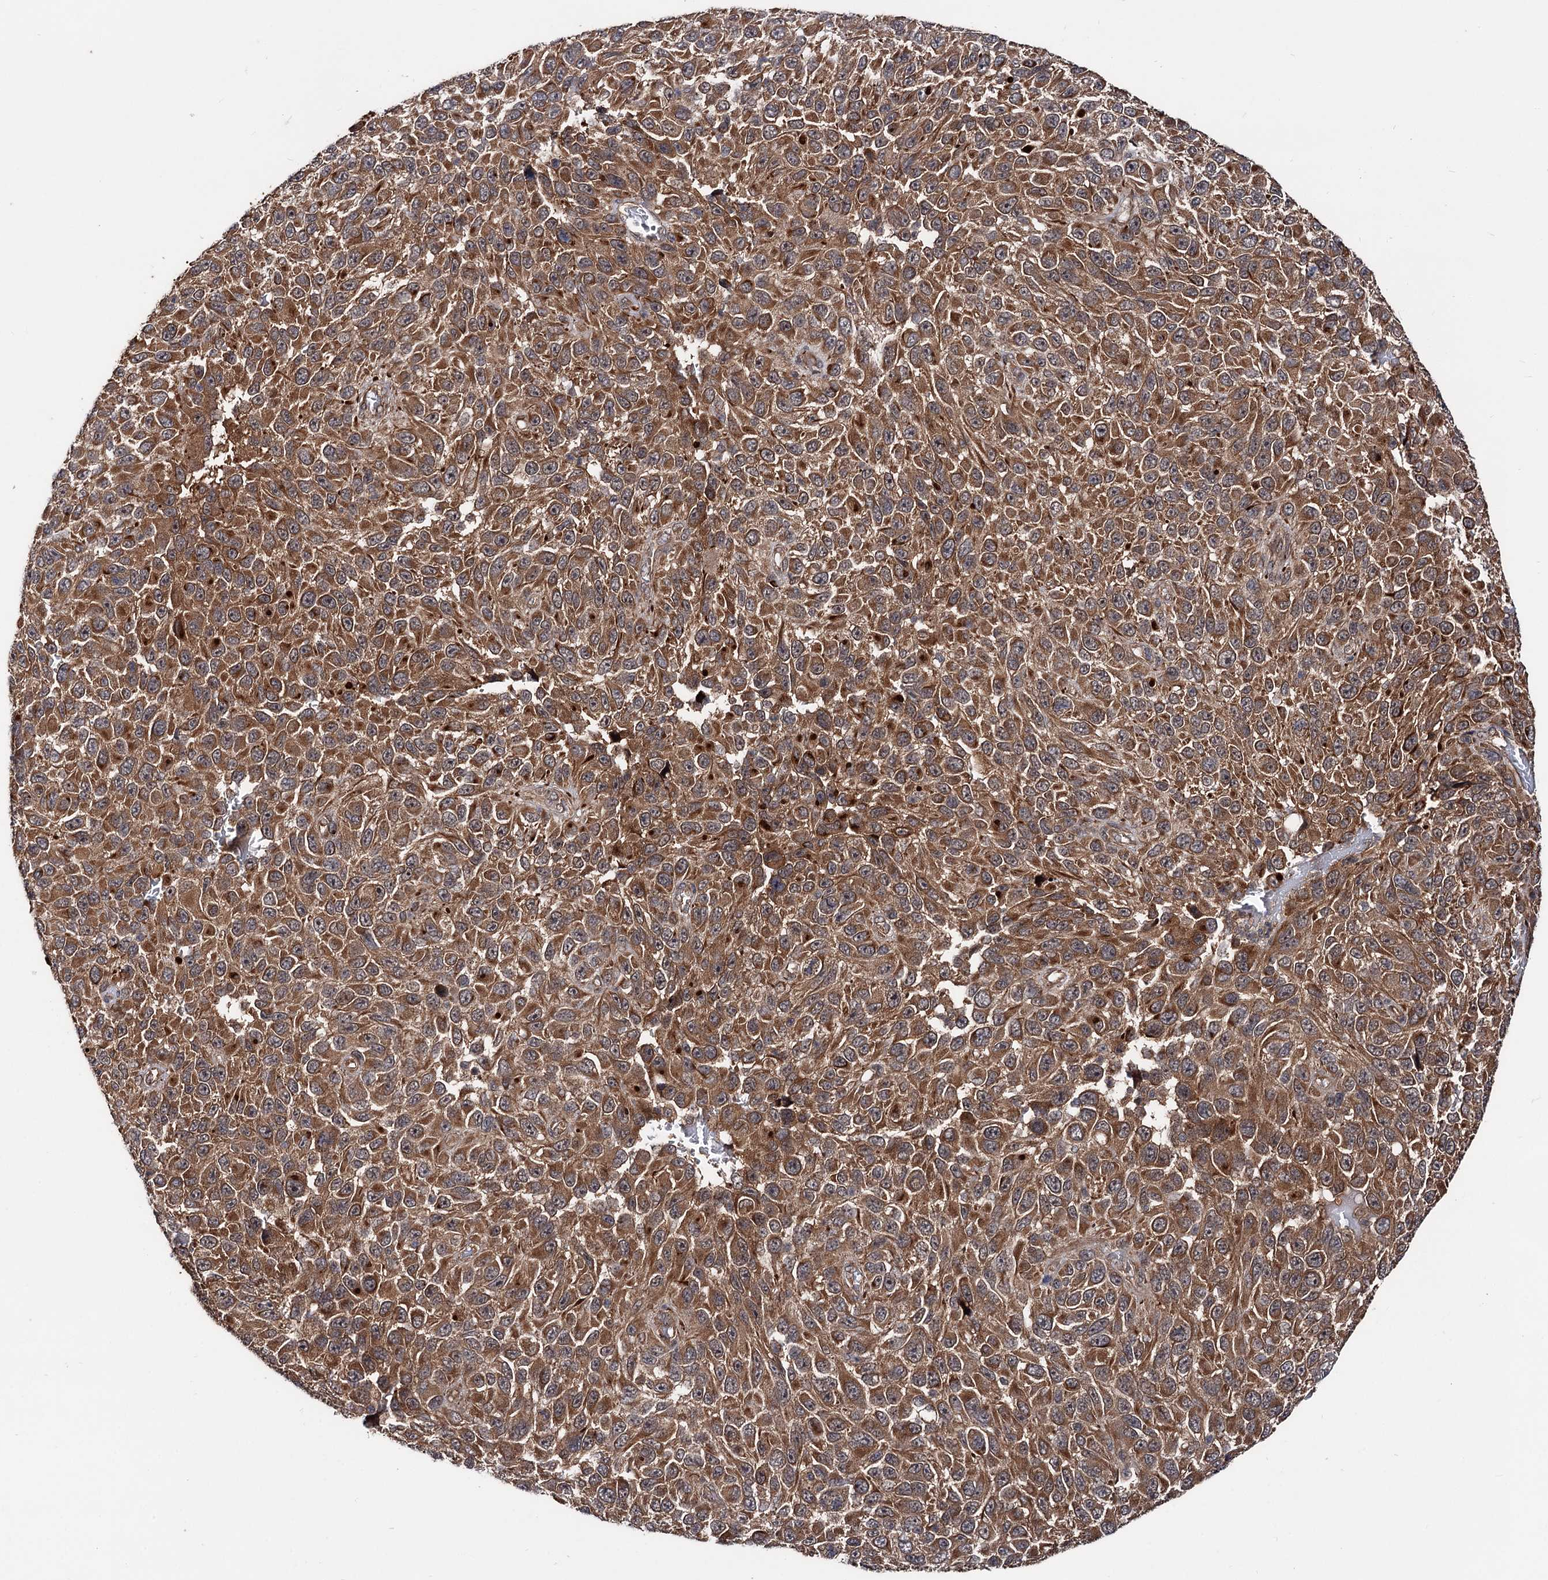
{"staining": {"intensity": "moderate", "quantity": ">75%", "location": "cytoplasmic/membranous"}, "tissue": "melanoma", "cell_type": "Tumor cells", "image_type": "cancer", "snomed": [{"axis": "morphology", "description": "Malignant melanoma, NOS"}, {"axis": "topography", "description": "Skin"}], "caption": "Immunohistochemistry (IHC) staining of malignant melanoma, which shows medium levels of moderate cytoplasmic/membranous expression in about >75% of tumor cells indicating moderate cytoplasmic/membranous protein expression. The staining was performed using DAB (brown) for protein detection and nuclei were counterstained in hematoxylin (blue).", "gene": "TEX9", "patient": {"sex": "female", "age": 96}}